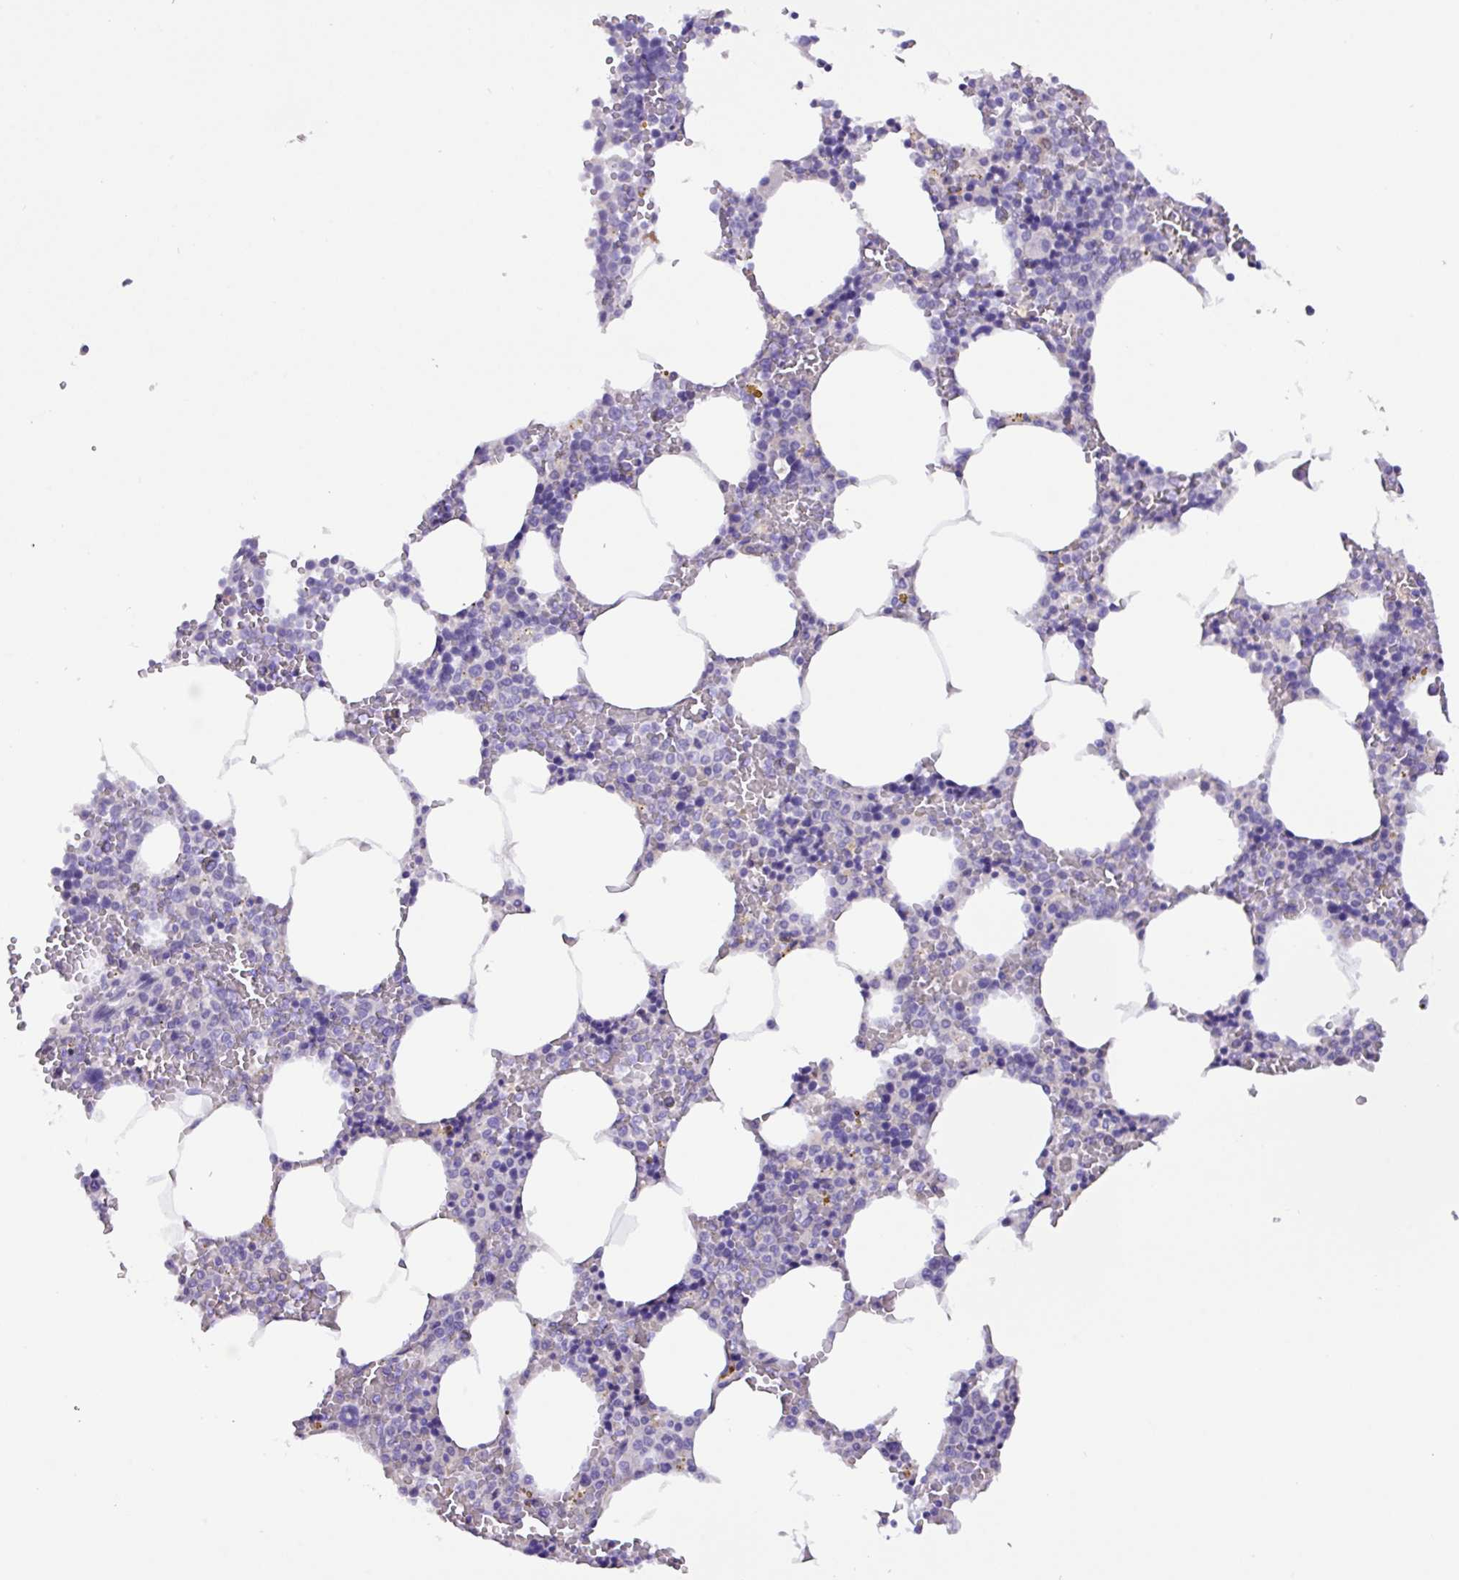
{"staining": {"intensity": "negative", "quantity": "none", "location": "none"}, "tissue": "bone marrow", "cell_type": "Hematopoietic cells", "image_type": "normal", "snomed": [{"axis": "morphology", "description": "Normal tissue, NOS"}, {"axis": "topography", "description": "Bone marrow"}], "caption": "This is a image of immunohistochemistry (IHC) staining of normal bone marrow, which shows no positivity in hematopoietic cells.", "gene": "EPCAM", "patient": {"sex": "male", "age": 70}}